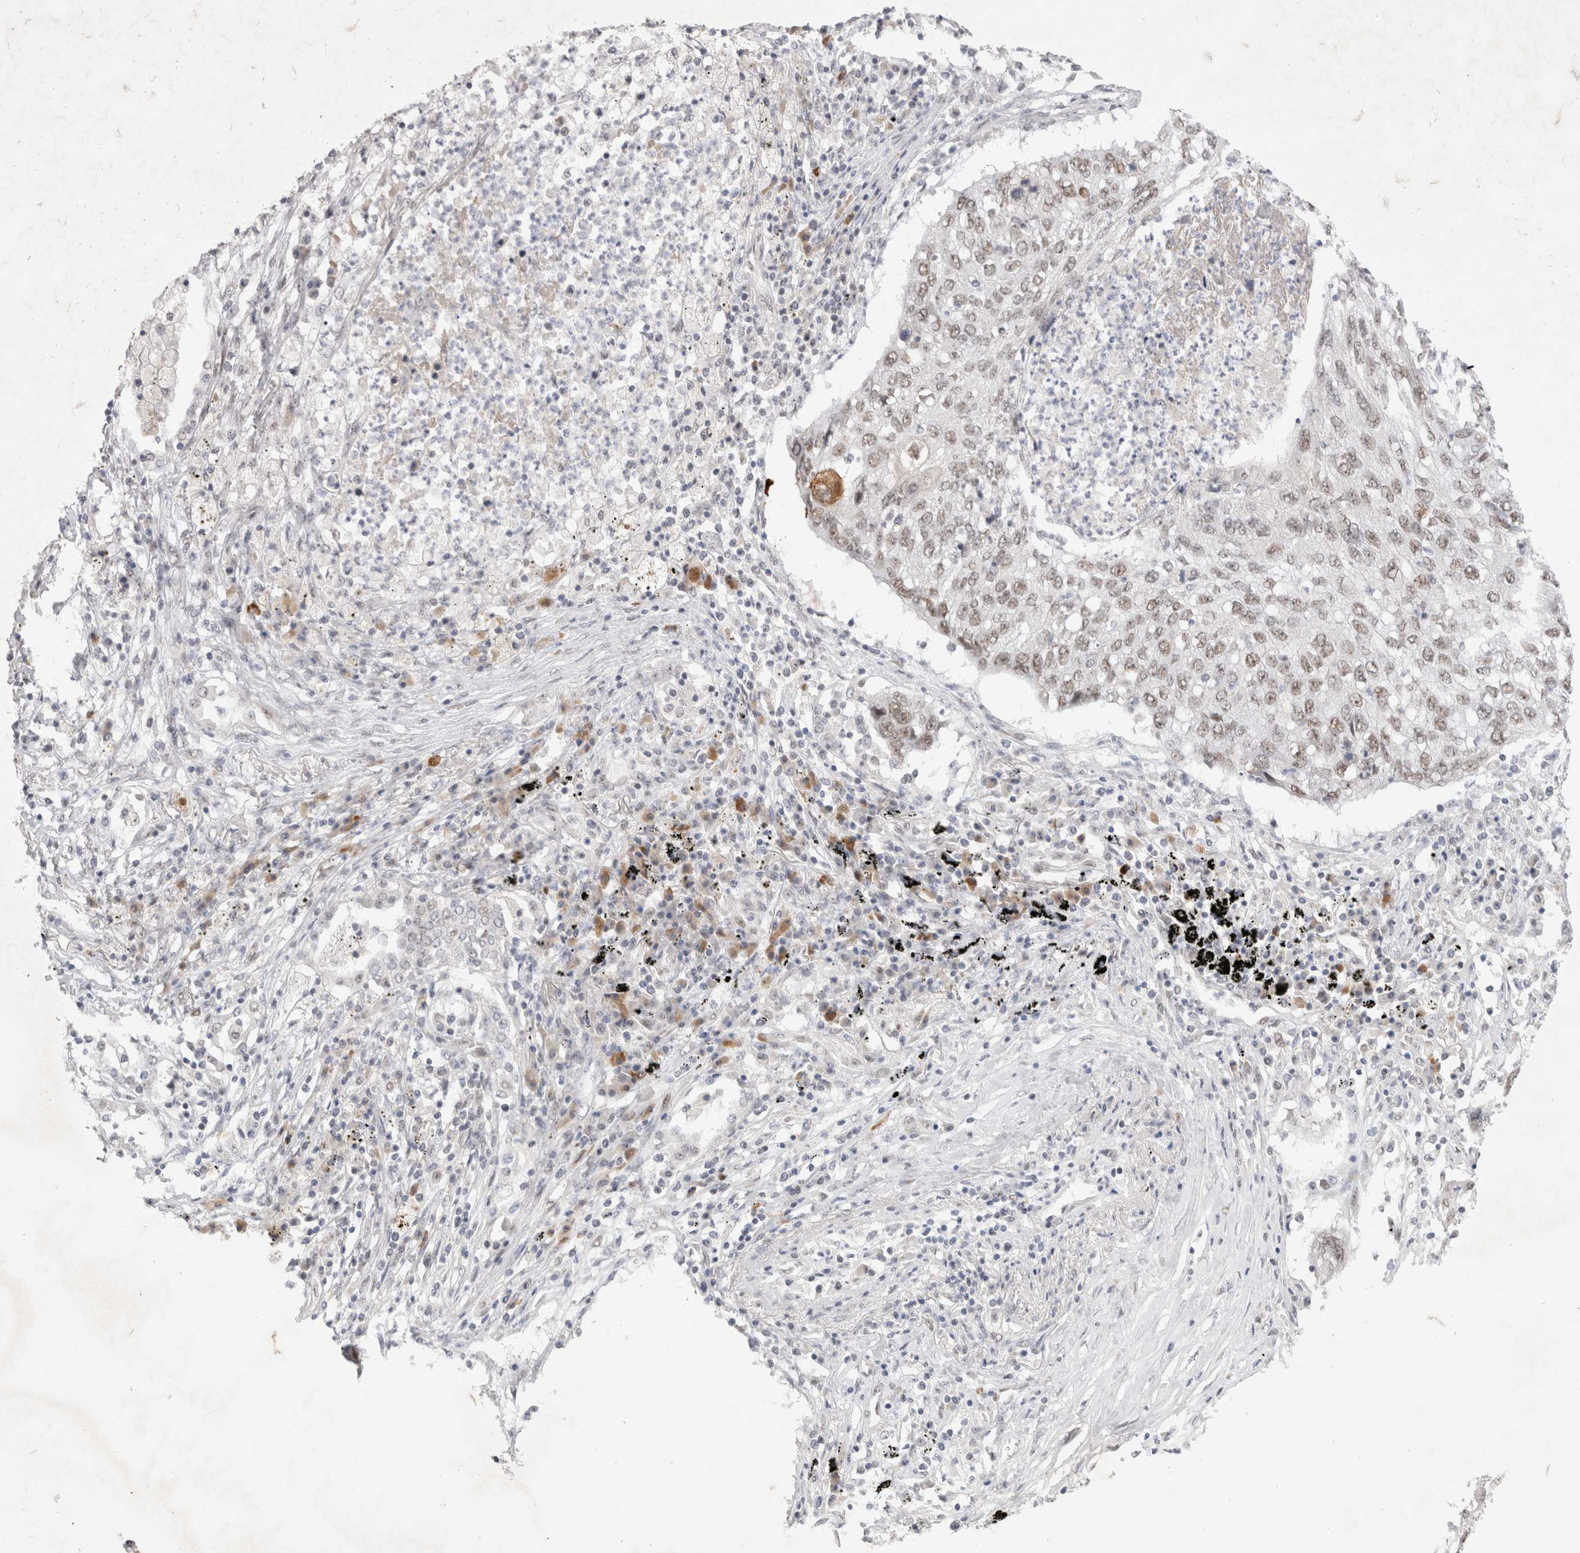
{"staining": {"intensity": "weak", "quantity": ">75%", "location": "nuclear"}, "tissue": "lung cancer", "cell_type": "Tumor cells", "image_type": "cancer", "snomed": [{"axis": "morphology", "description": "Squamous cell carcinoma, NOS"}, {"axis": "topography", "description": "Lung"}], "caption": "Immunohistochemical staining of human lung cancer (squamous cell carcinoma) demonstrates low levels of weak nuclear positivity in approximately >75% of tumor cells. The staining is performed using DAB brown chromogen to label protein expression. The nuclei are counter-stained blue using hematoxylin.", "gene": "RECQL4", "patient": {"sex": "female", "age": 63}}